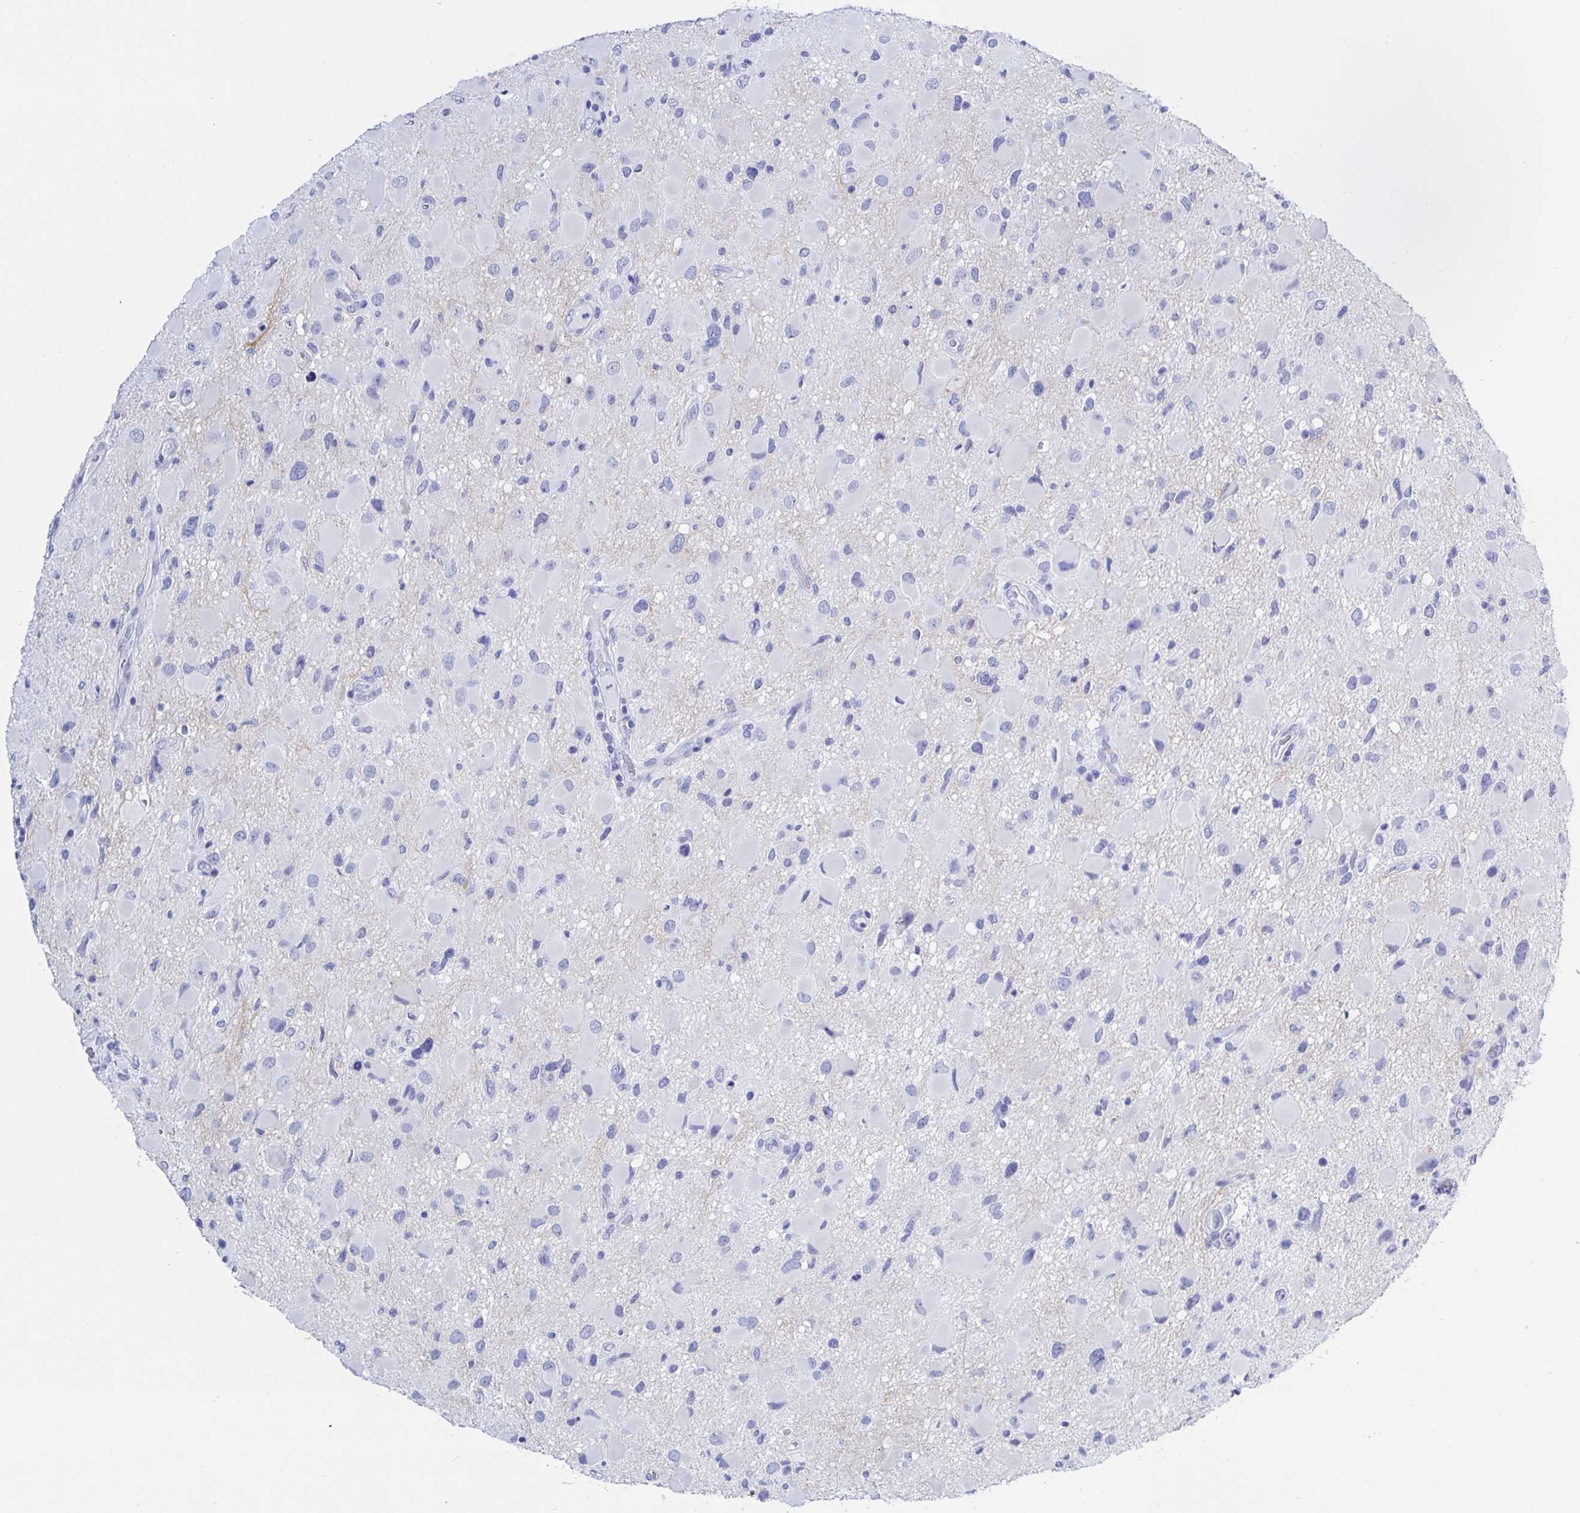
{"staining": {"intensity": "negative", "quantity": "none", "location": "none"}, "tissue": "glioma", "cell_type": "Tumor cells", "image_type": "cancer", "snomed": [{"axis": "morphology", "description": "Glioma, malignant, Low grade"}, {"axis": "topography", "description": "Brain"}], "caption": "An immunohistochemistry micrograph of malignant low-grade glioma is shown. There is no staining in tumor cells of malignant low-grade glioma. (Stains: DAB (3,3'-diaminobenzidine) immunohistochemistry with hematoxylin counter stain, Microscopy: brightfield microscopy at high magnification).", "gene": "KCNH6", "patient": {"sex": "female", "age": 32}}